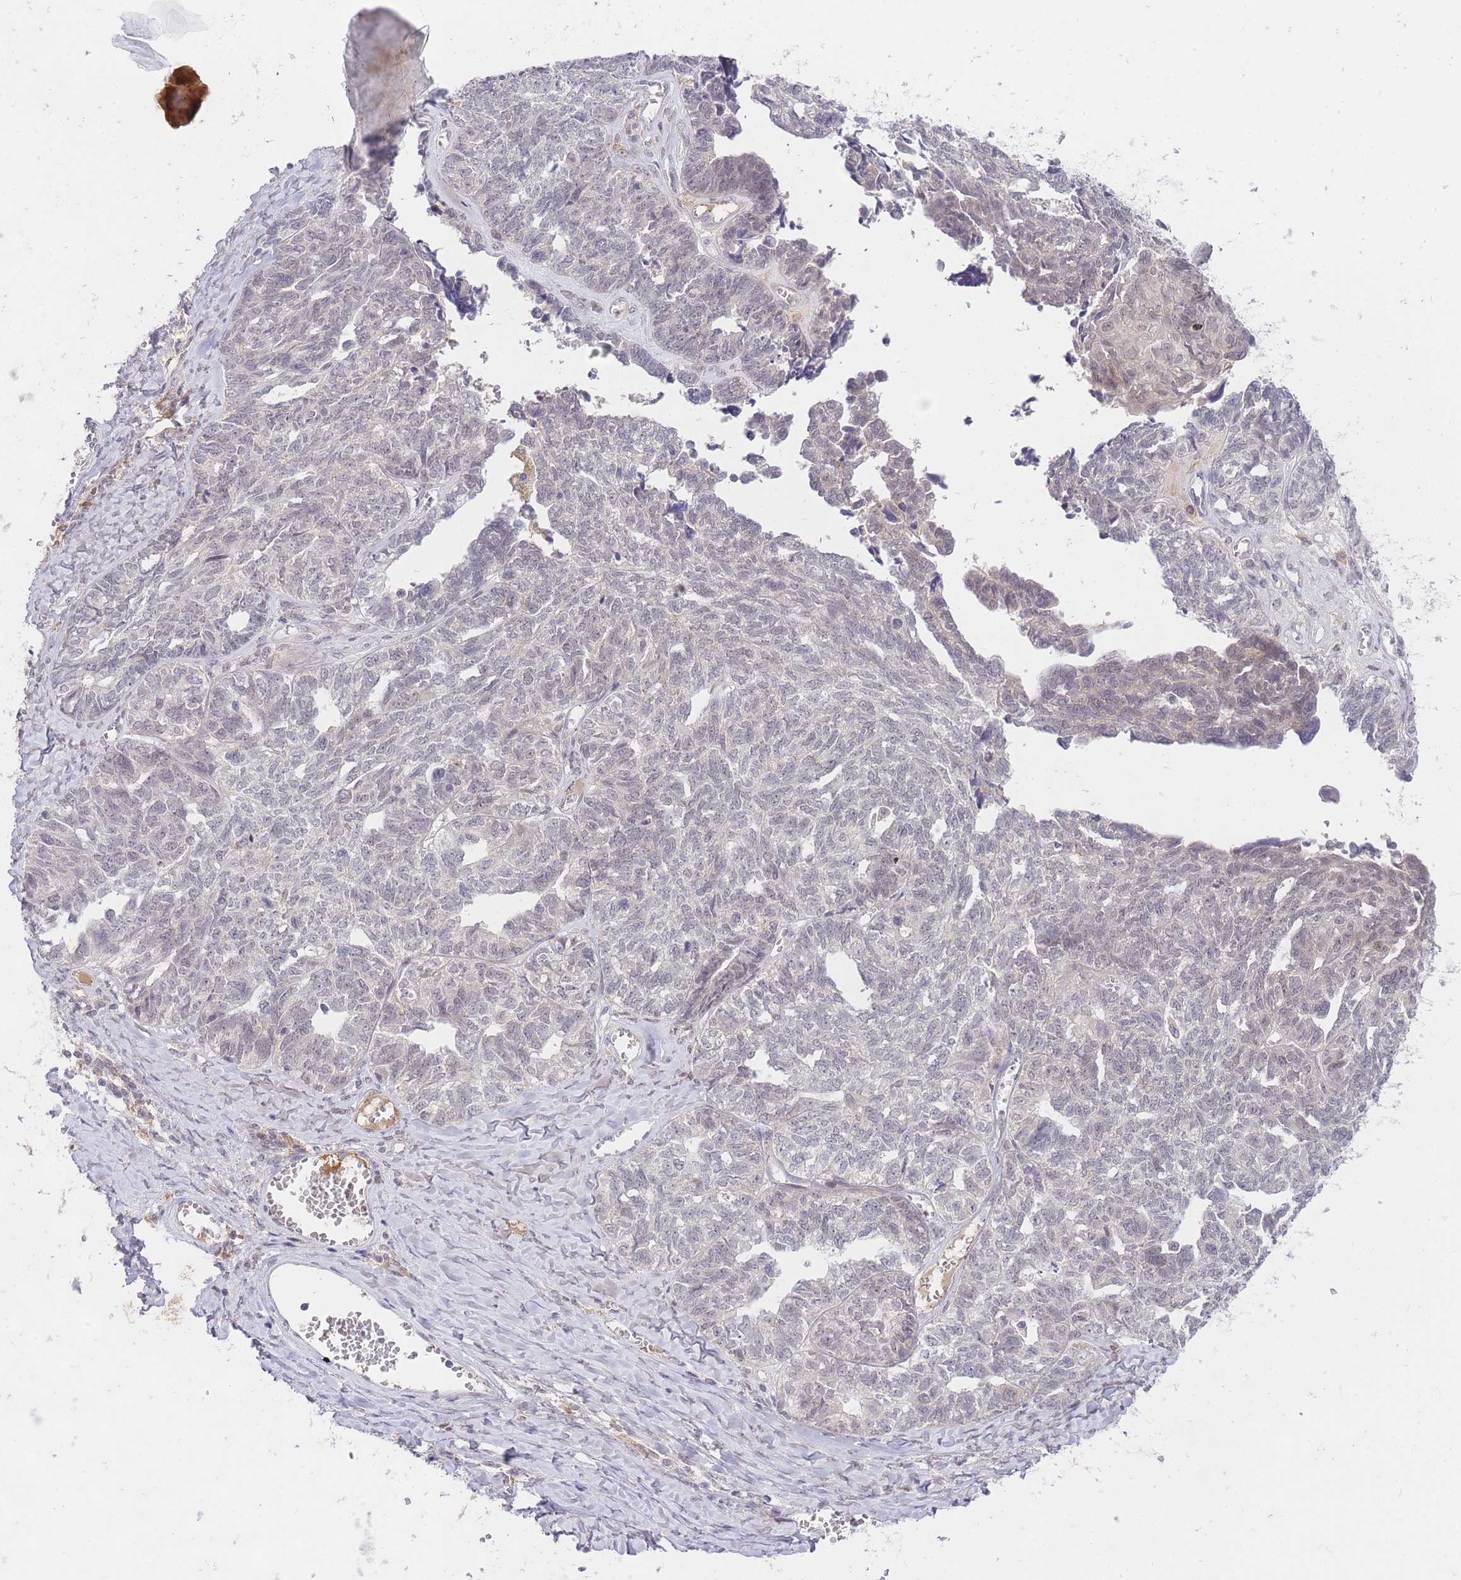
{"staining": {"intensity": "negative", "quantity": "none", "location": "none"}, "tissue": "ovarian cancer", "cell_type": "Tumor cells", "image_type": "cancer", "snomed": [{"axis": "morphology", "description": "Cystadenocarcinoma, serous, NOS"}, {"axis": "topography", "description": "Ovary"}], "caption": "IHC of ovarian cancer (serous cystadenocarcinoma) reveals no positivity in tumor cells.", "gene": "SLC25A33", "patient": {"sex": "female", "age": 79}}